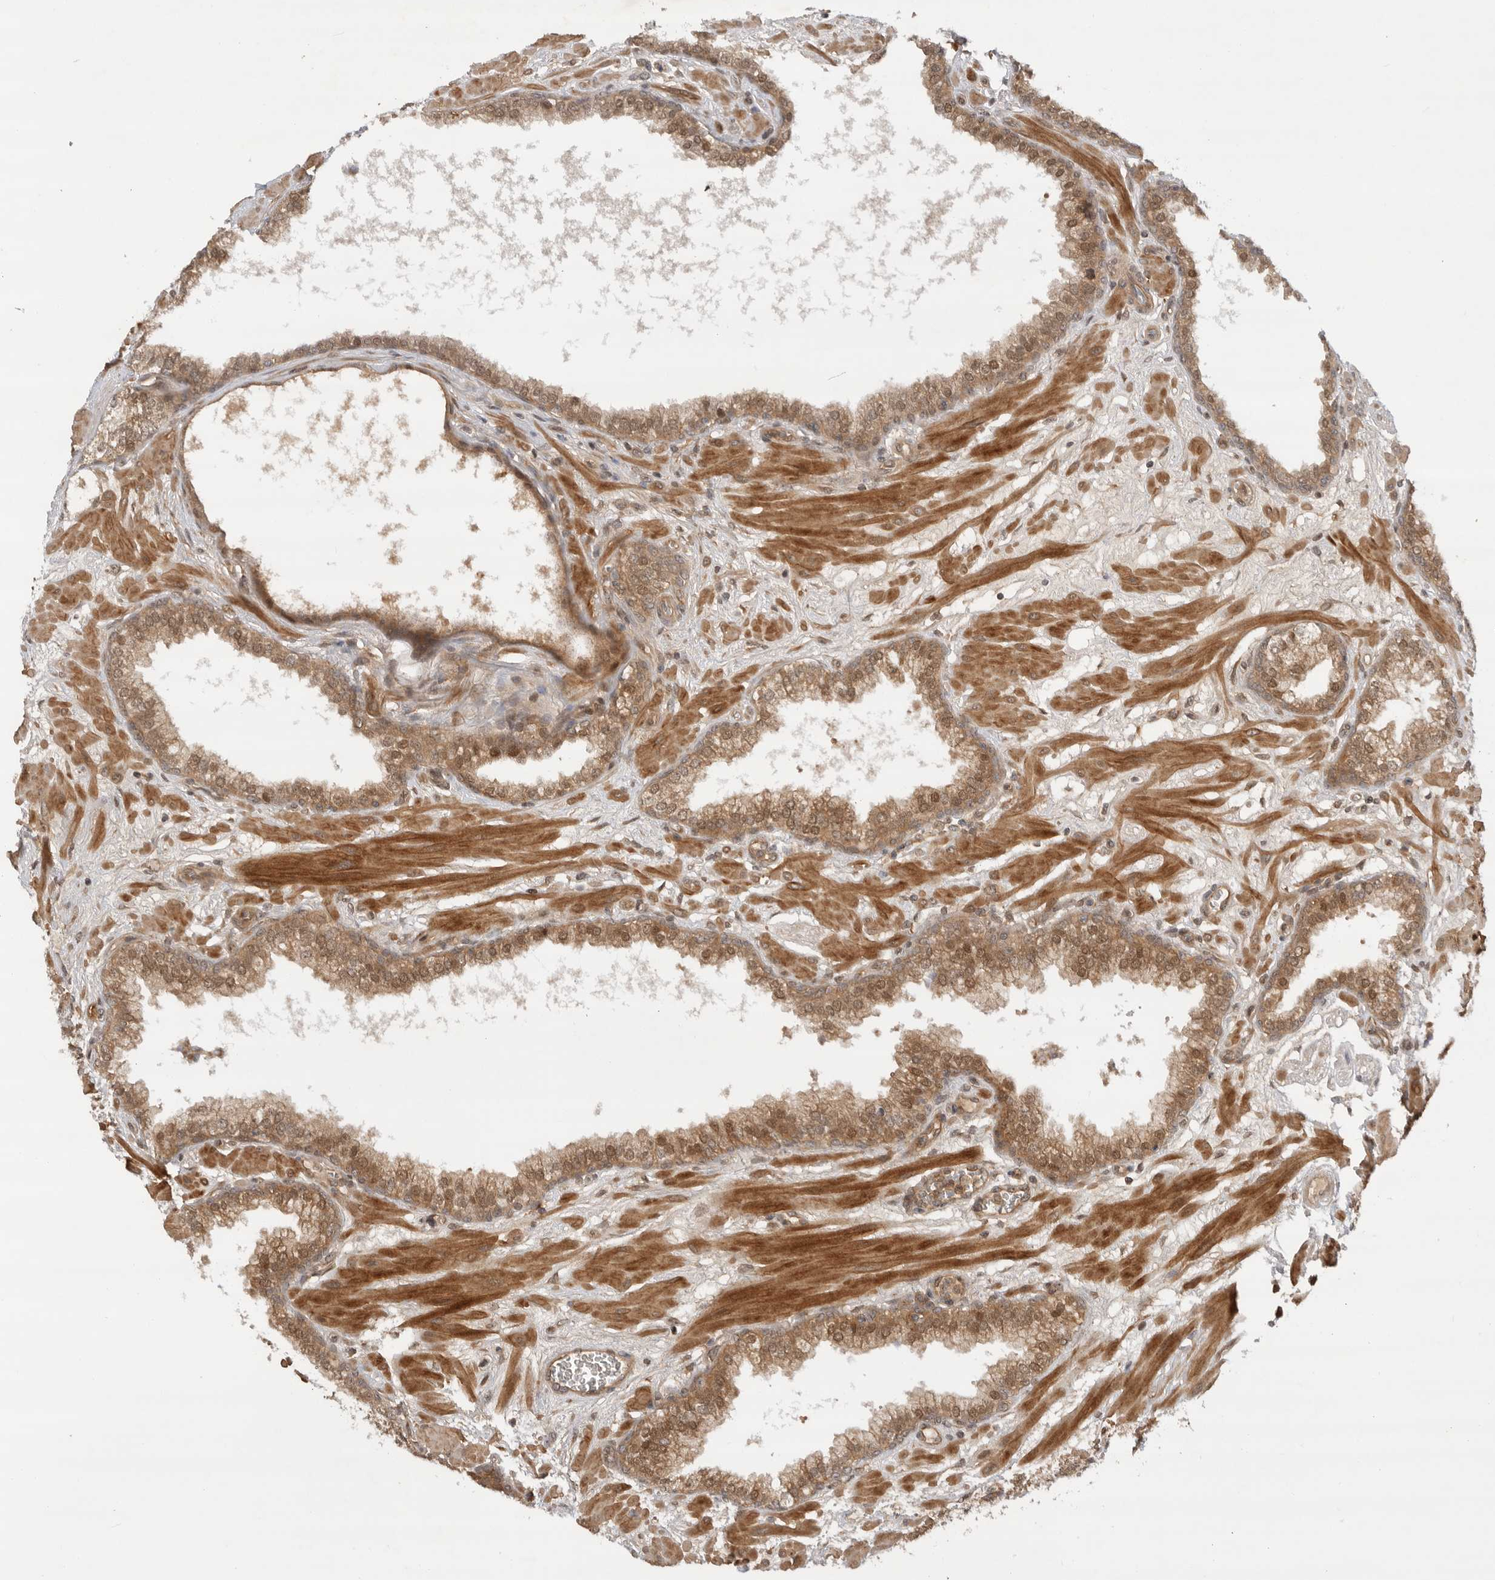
{"staining": {"intensity": "moderate", "quantity": ">75%", "location": "cytoplasmic/membranous,nuclear"}, "tissue": "prostate", "cell_type": "Glandular cells", "image_type": "normal", "snomed": [{"axis": "morphology", "description": "Normal tissue, NOS"}, {"axis": "morphology", "description": "Urothelial carcinoma, Low grade"}, {"axis": "topography", "description": "Urinary bladder"}, {"axis": "topography", "description": "Prostate"}], "caption": "Protein positivity by immunohistochemistry shows moderate cytoplasmic/membranous,nuclear positivity in about >75% of glandular cells in normal prostate. Immunohistochemistry stains the protein of interest in brown and the nuclei are stained blue.", "gene": "DCAF8", "patient": {"sex": "male", "age": 60}}